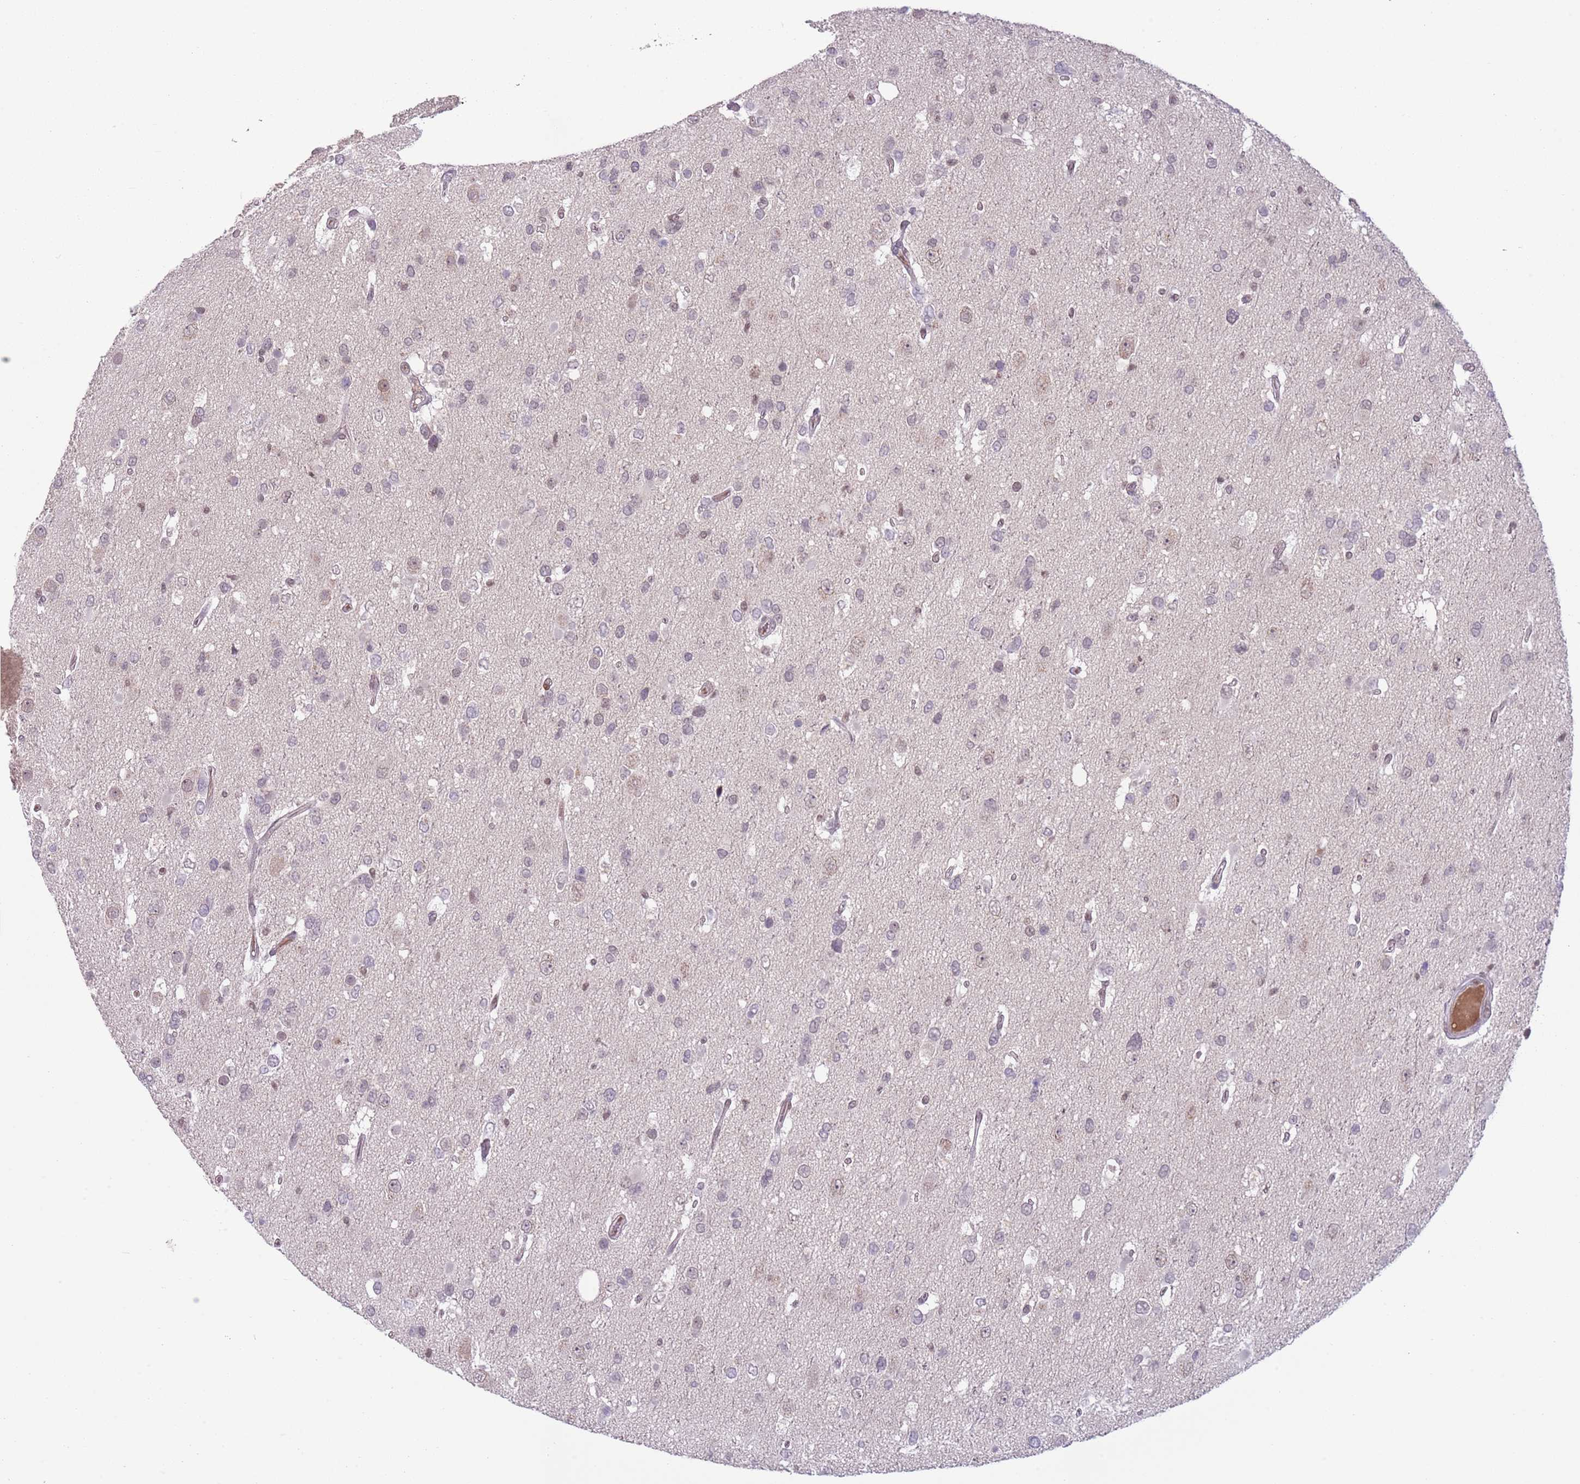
{"staining": {"intensity": "weak", "quantity": "<25%", "location": "nuclear"}, "tissue": "glioma", "cell_type": "Tumor cells", "image_type": "cancer", "snomed": [{"axis": "morphology", "description": "Glioma, malignant, High grade"}, {"axis": "topography", "description": "Brain"}], "caption": "IHC of malignant high-grade glioma displays no expression in tumor cells.", "gene": "TM2D1", "patient": {"sex": "male", "age": 53}}